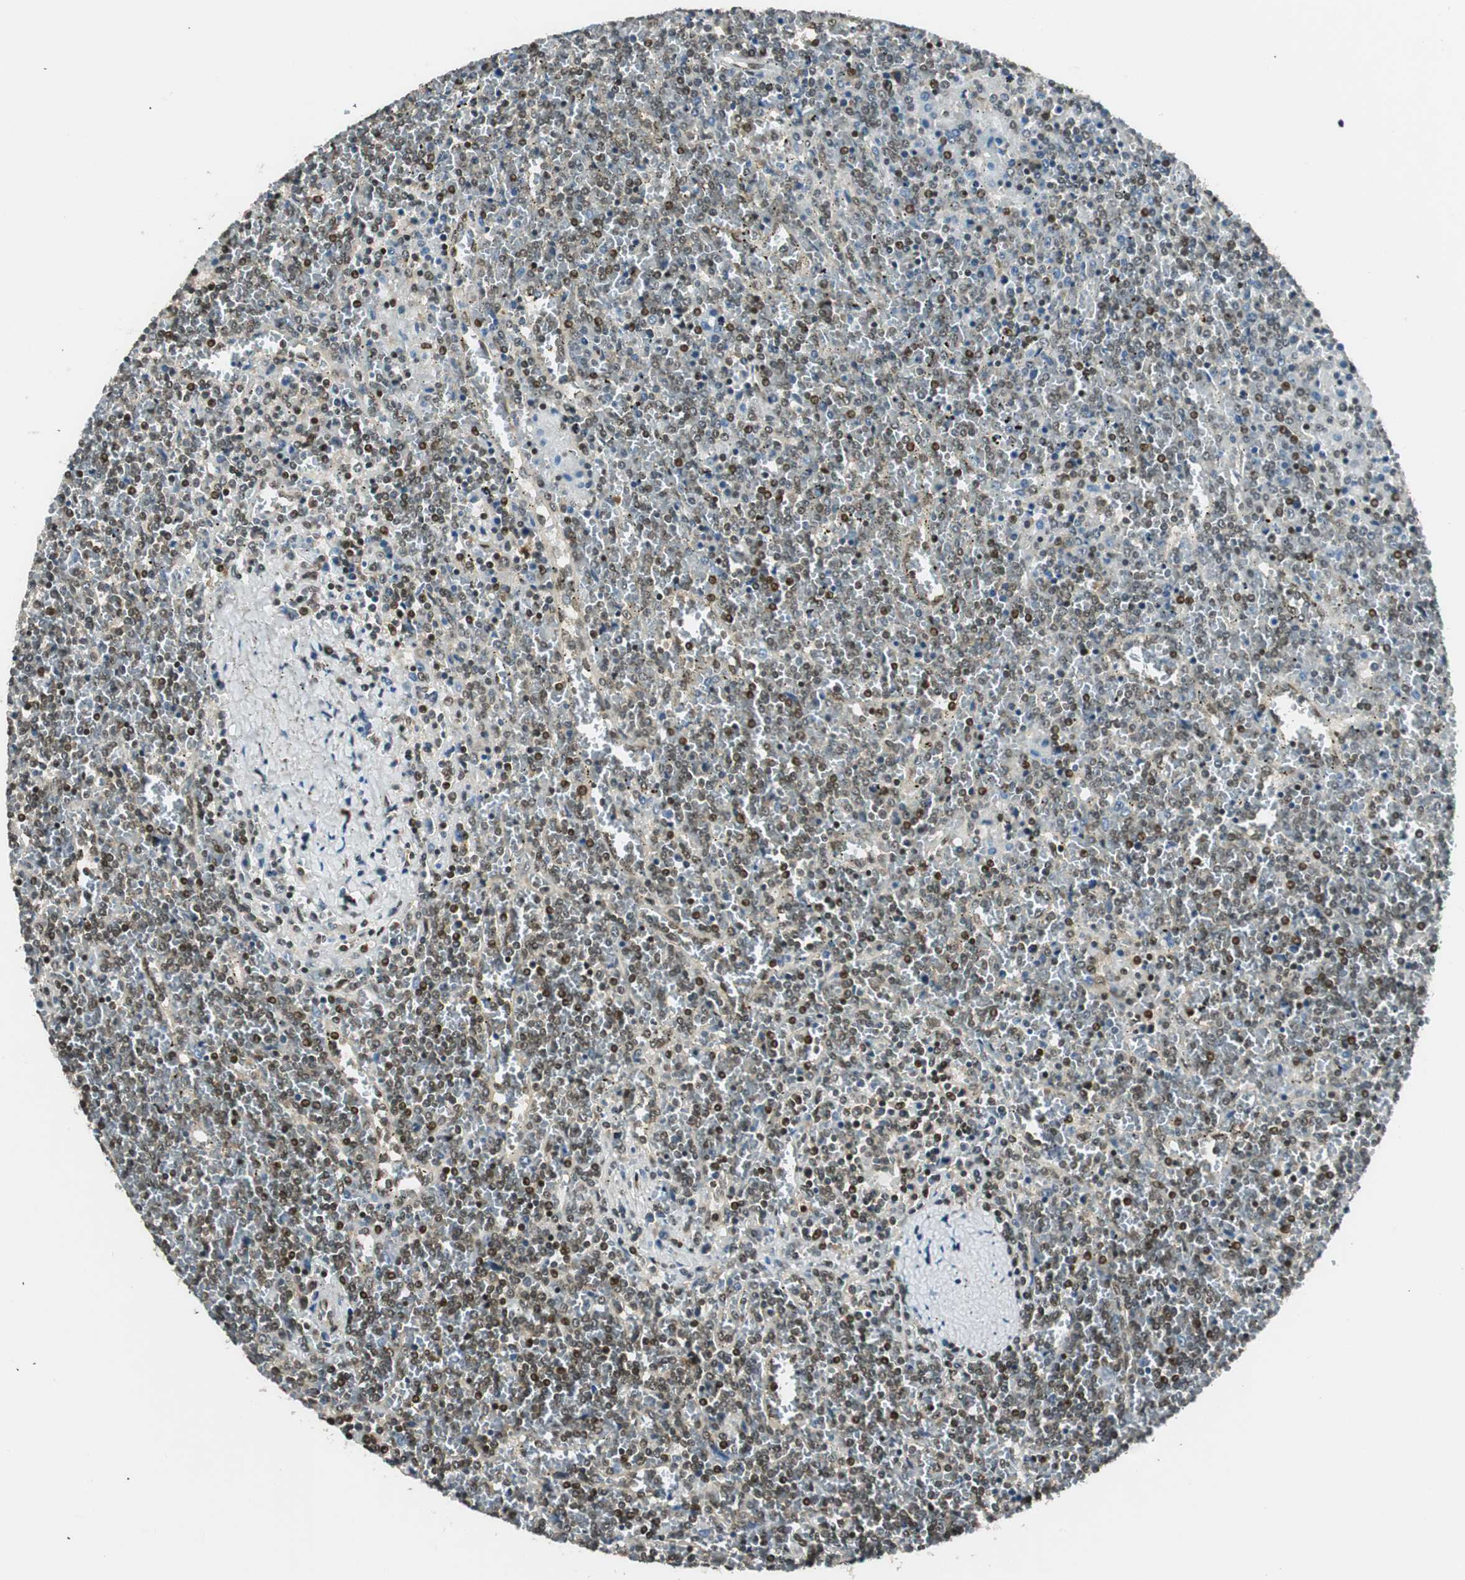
{"staining": {"intensity": "moderate", "quantity": "<25%", "location": "nuclear"}, "tissue": "lymphoma", "cell_type": "Tumor cells", "image_type": "cancer", "snomed": [{"axis": "morphology", "description": "Malignant lymphoma, non-Hodgkin's type, Low grade"}, {"axis": "topography", "description": "Spleen"}], "caption": "A brown stain highlights moderate nuclear staining of a protein in human lymphoma tumor cells.", "gene": "RING1", "patient": {"sex": "female", "age": 19}}